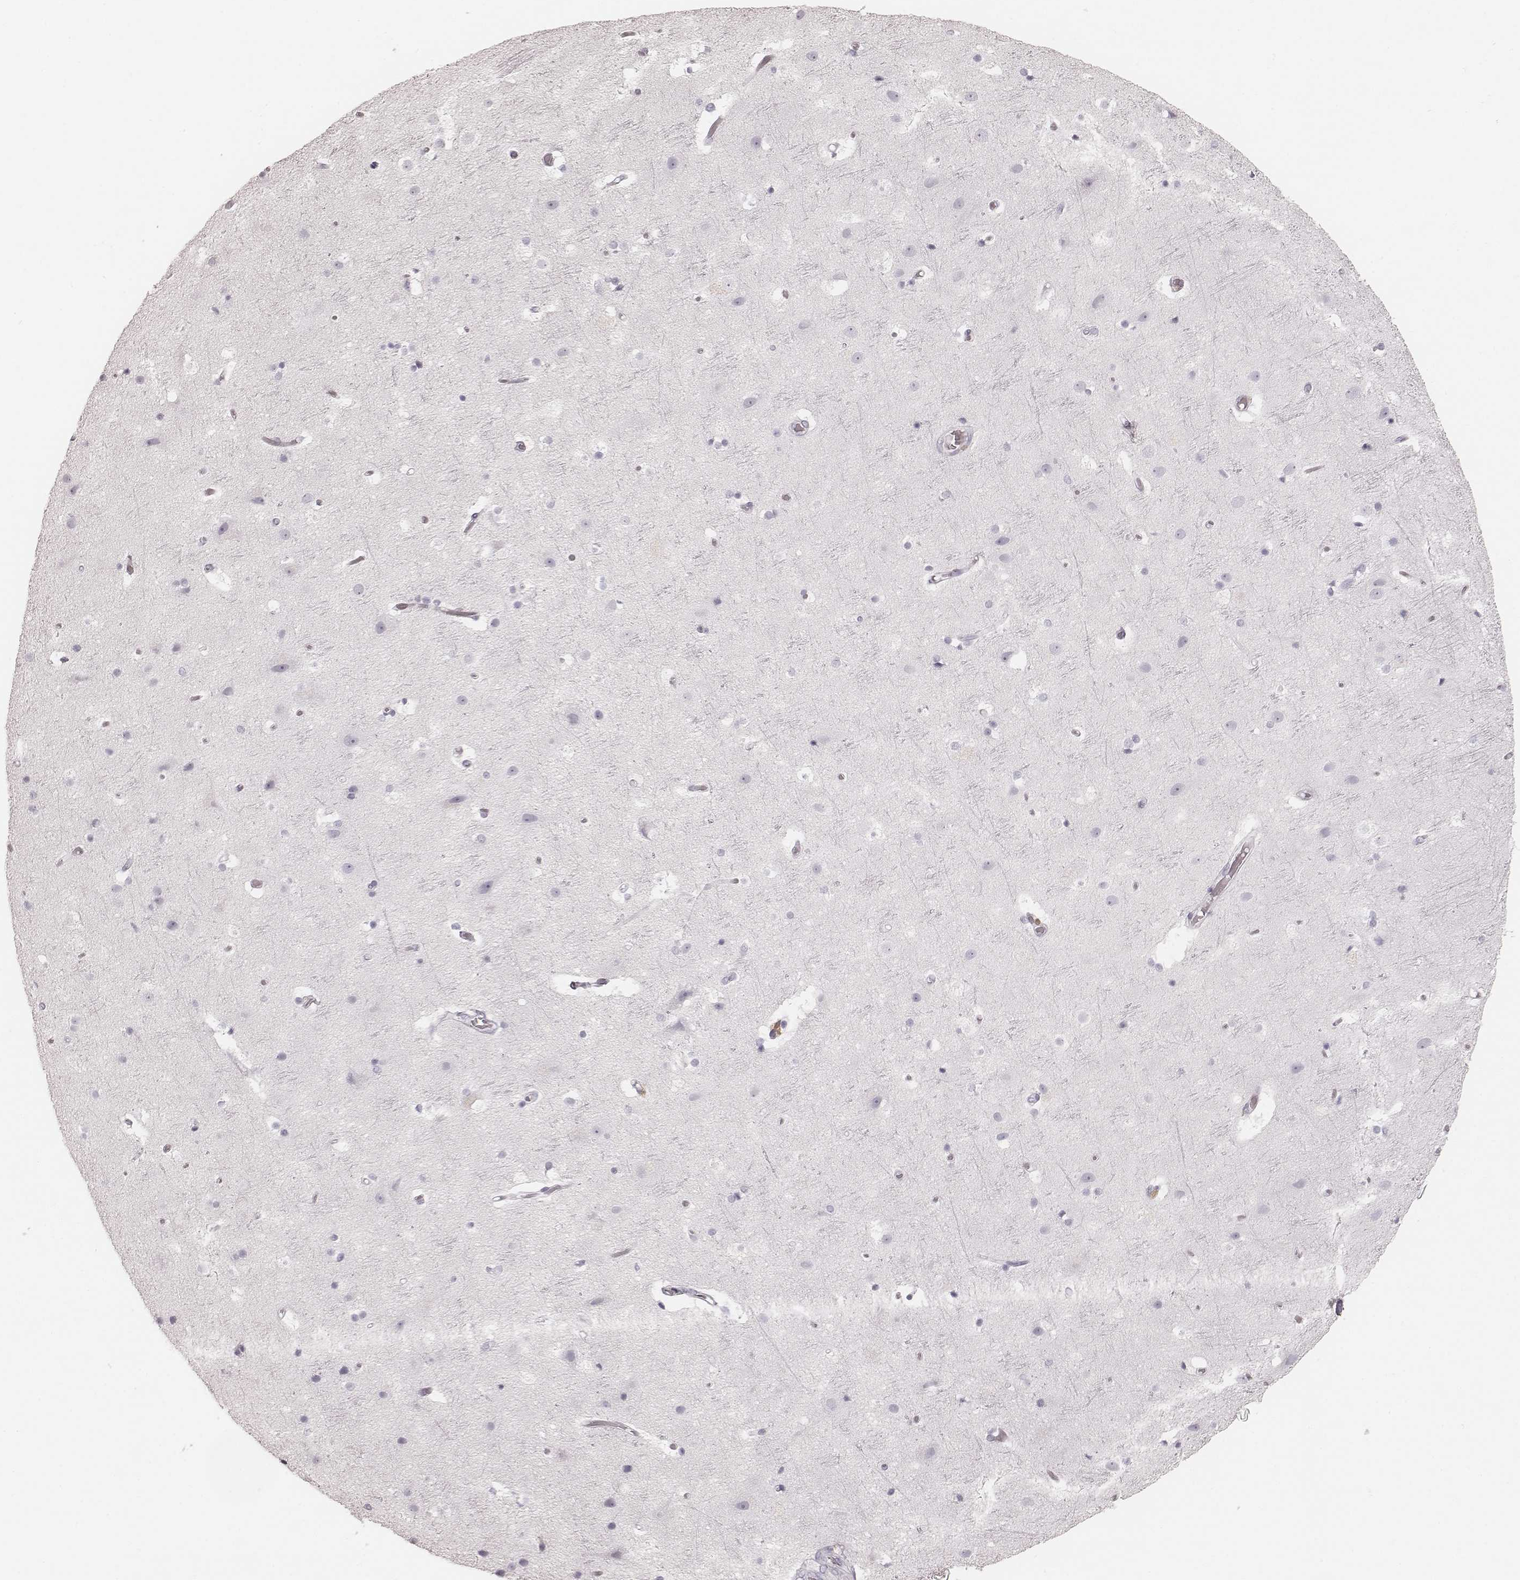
{"staining": {"intensity": "negative", "quantity": "none", "location": "none"}, "tissue": "cerebral cortex", "cell_type": "Endothelial cells", "image_type": "normal", "snomed": [{"axis": "morphology", "description": "Normal tissue, NOS"}, {"axis": "topography", "description": "Cerebral cortex"}], "caption": "DAB immunohistochemical staining of unremarkable human cerebral cortex shows no significant staining in endothelial cells.", "gene": "KRT82", "patient": {"sex": "female", "age": 52}}